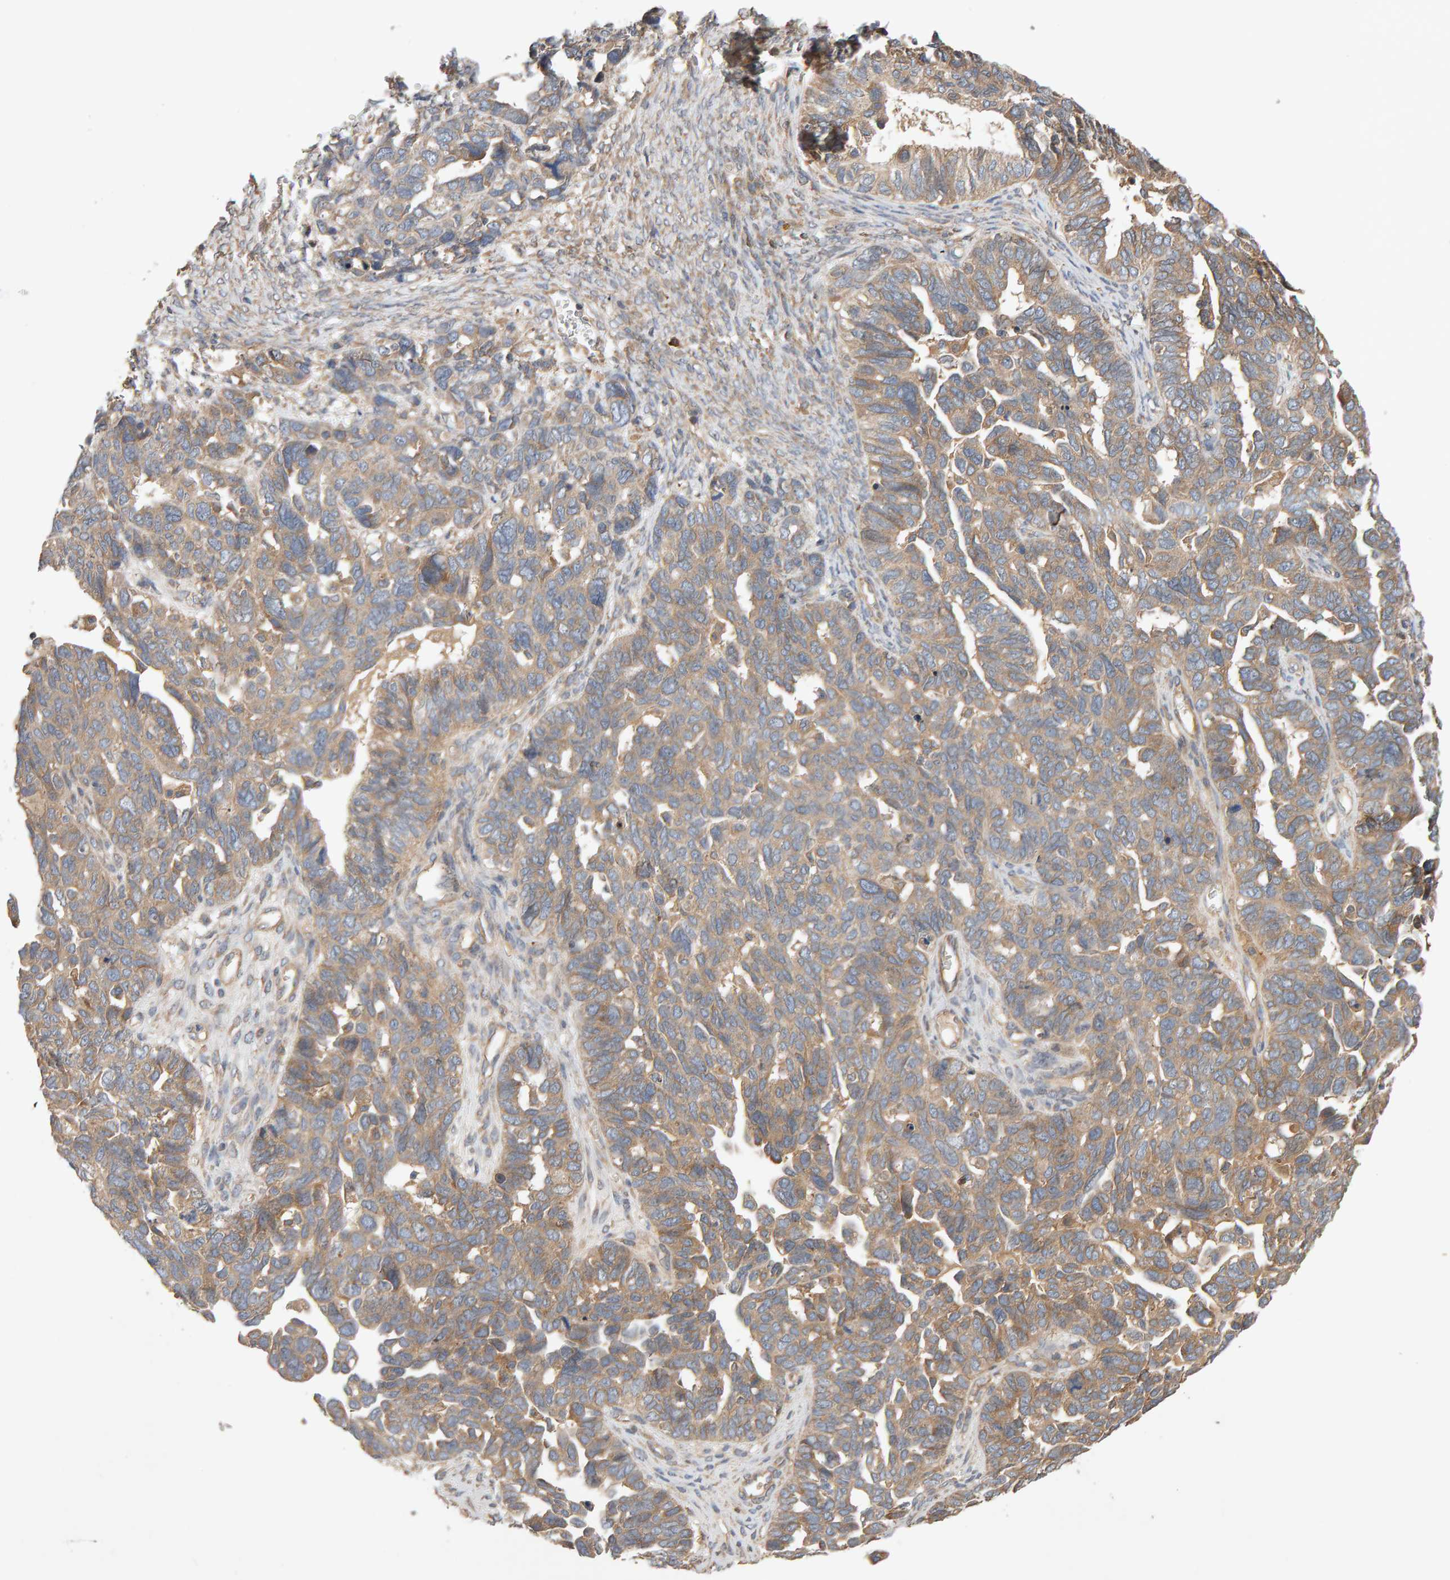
{"staining": {"intensity": "weak", "quantity": ">75%", "location": "cytoplasmic/membranous"}, "tissue": "ovarian cancer", "cell_type": "Tumor cells", "image_type": "cancer", "snomed": [{"axis": "morphology", "description": "Cystadenocarcinoma, serous, NOS"}, {"axis": "topography", "description": "Ovary"}], "caption": "Protein analysis of ovarian cancer (serous cystadenocarcinoma) tissue displays weak cytoplasmic/membranous expression in about >75% of tumor cells. The staining was performed using DAB (3,3'-diaminobenzidine), with brown indicating positive protein expression. Nuclei are stained blue with hematoxylin.", "gene": "RNF19A", "patient": {"sex": "female", "age": 79}}